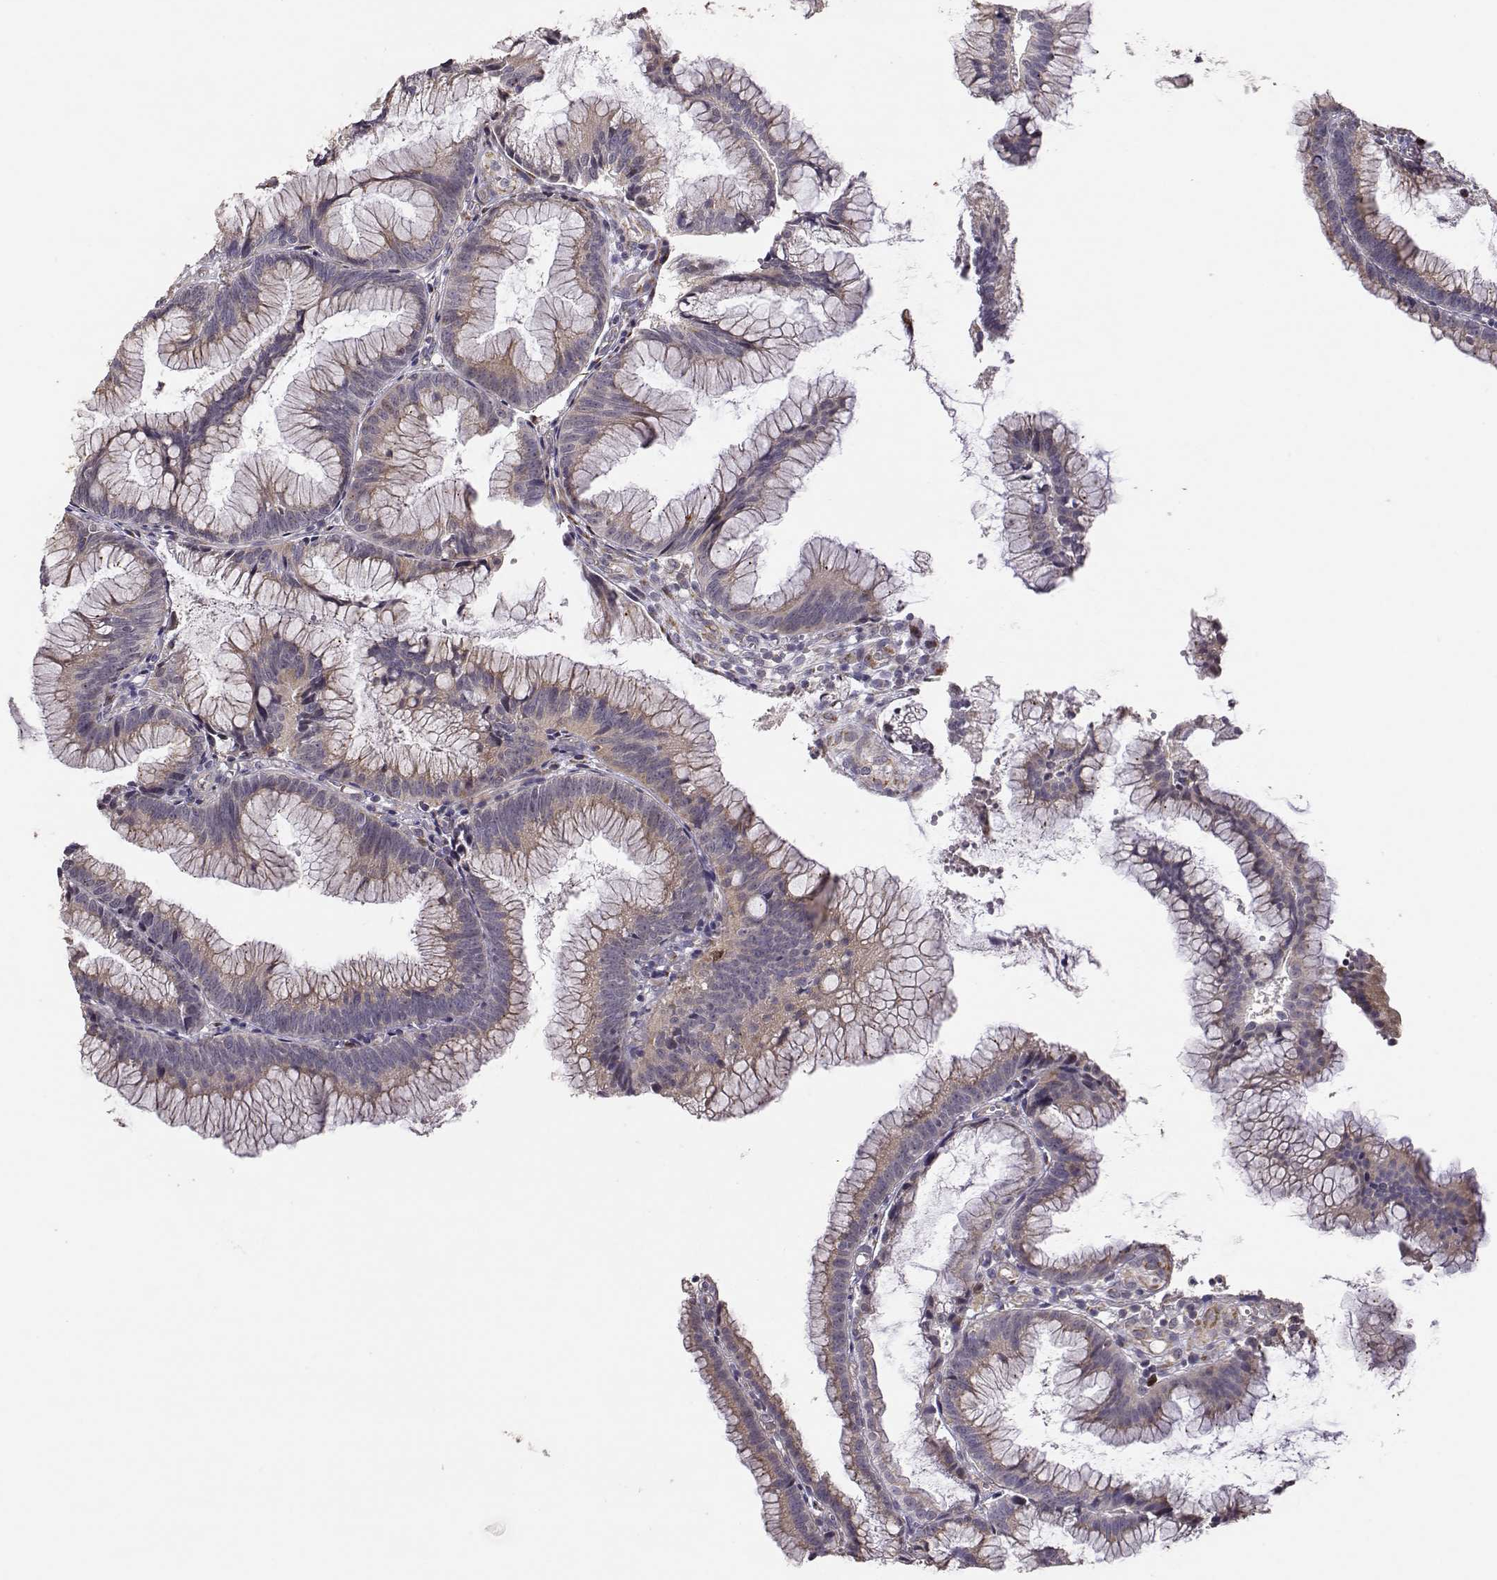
{"staining": {"intensity": "weak", "quantity": ">75%", "location": "cytoplasmic/membranous"}, "tissue": "colorectal cancer", "cell_type": "Tumor cells", "image_type": "cancer", "snomed": [{"axis": "morphology", "description": "Adenocarcinoma, NOS"}, {"axis": "topography", "description": "Colon"}], "caption": "The micrograph exhibits staining of colorectal adenocarcinoma, revealing weak cytoplasmic/membranous protein staining (brown color) within tumor cells. Using DAB (3,3'-diaminobenzidine) (brown) and hematoxylin (blue) stains, captured at high magnification using brightfield microscopy.", "gene": "EXOG", "patient": {"sex": "female", "age": 78}}